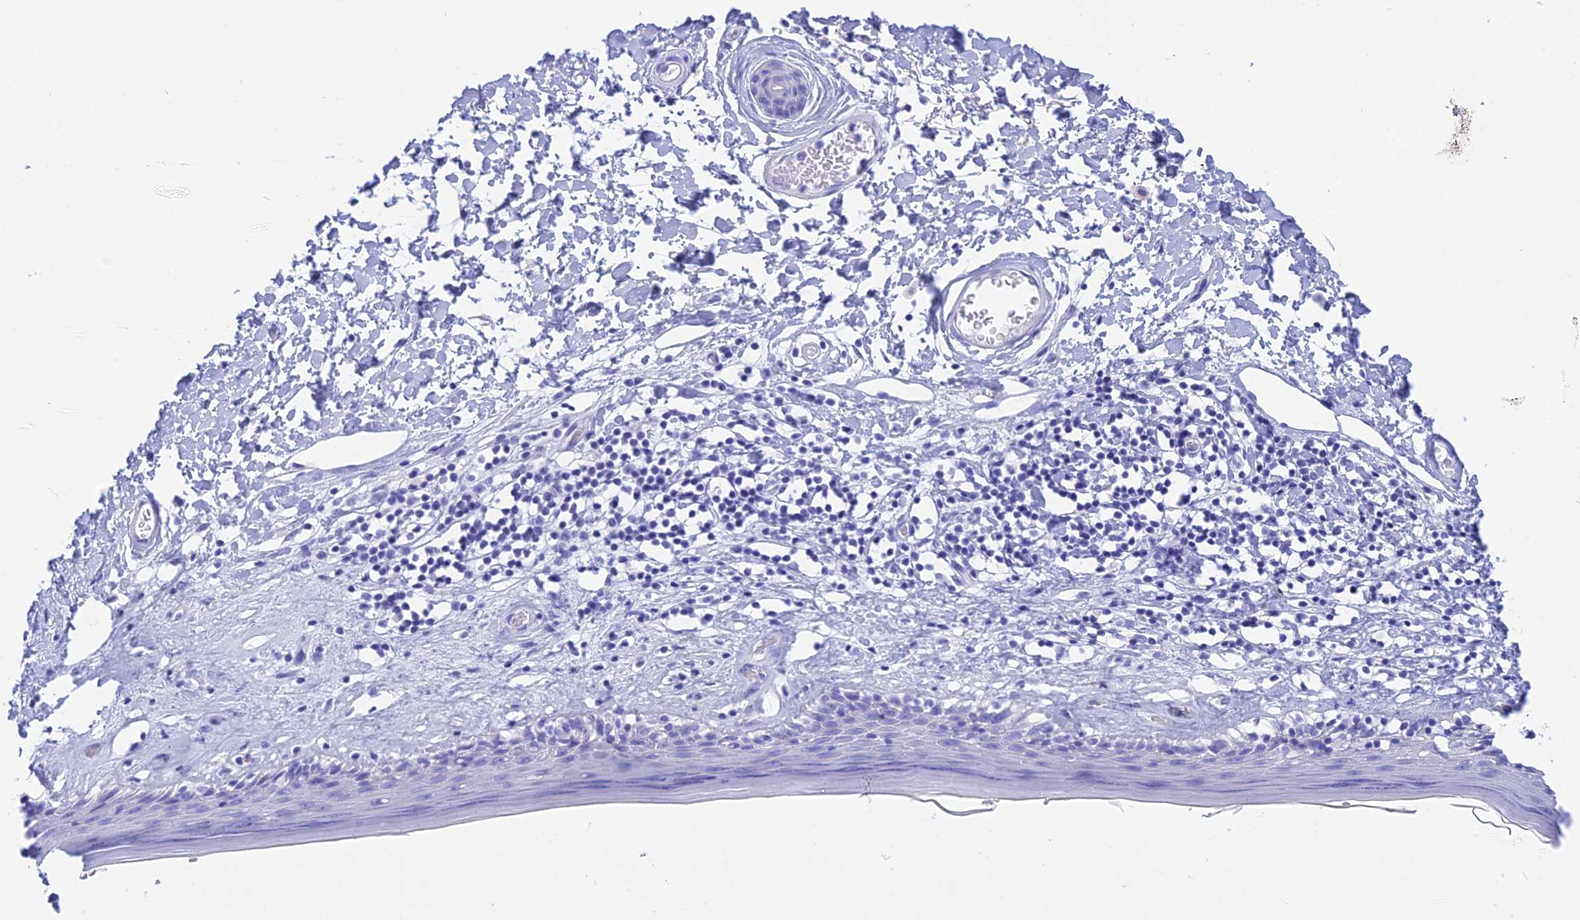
{"staining": {"intensity": "negative", "quantity": "none", "location": "none"}, "tissue": "skin", "cell_type": "Epidermal cells", "image_type": "normal", "snomed": [{"axis": "morphology", "description": "Normal tissue, NOS"}, {"axis": "topography", "description": "Adipose tissue"}, {"axis": "topography", "description": "Vascular tissue"}, {"axis": "topography", "description": "Vulva"}, {"axis": "topography", "description": "Peripheral nerve tissue"}], "caption": "An image of skin stained for a protein displays no brown staining in epidermal cells. The staining is performed using DAB (3,3'-diaminobenzidine) brown chromogen with nuclei counter-stained in using hematoxylin.", "gene": "ISCA1", "patient": {"sex": "female", "age": 86}}